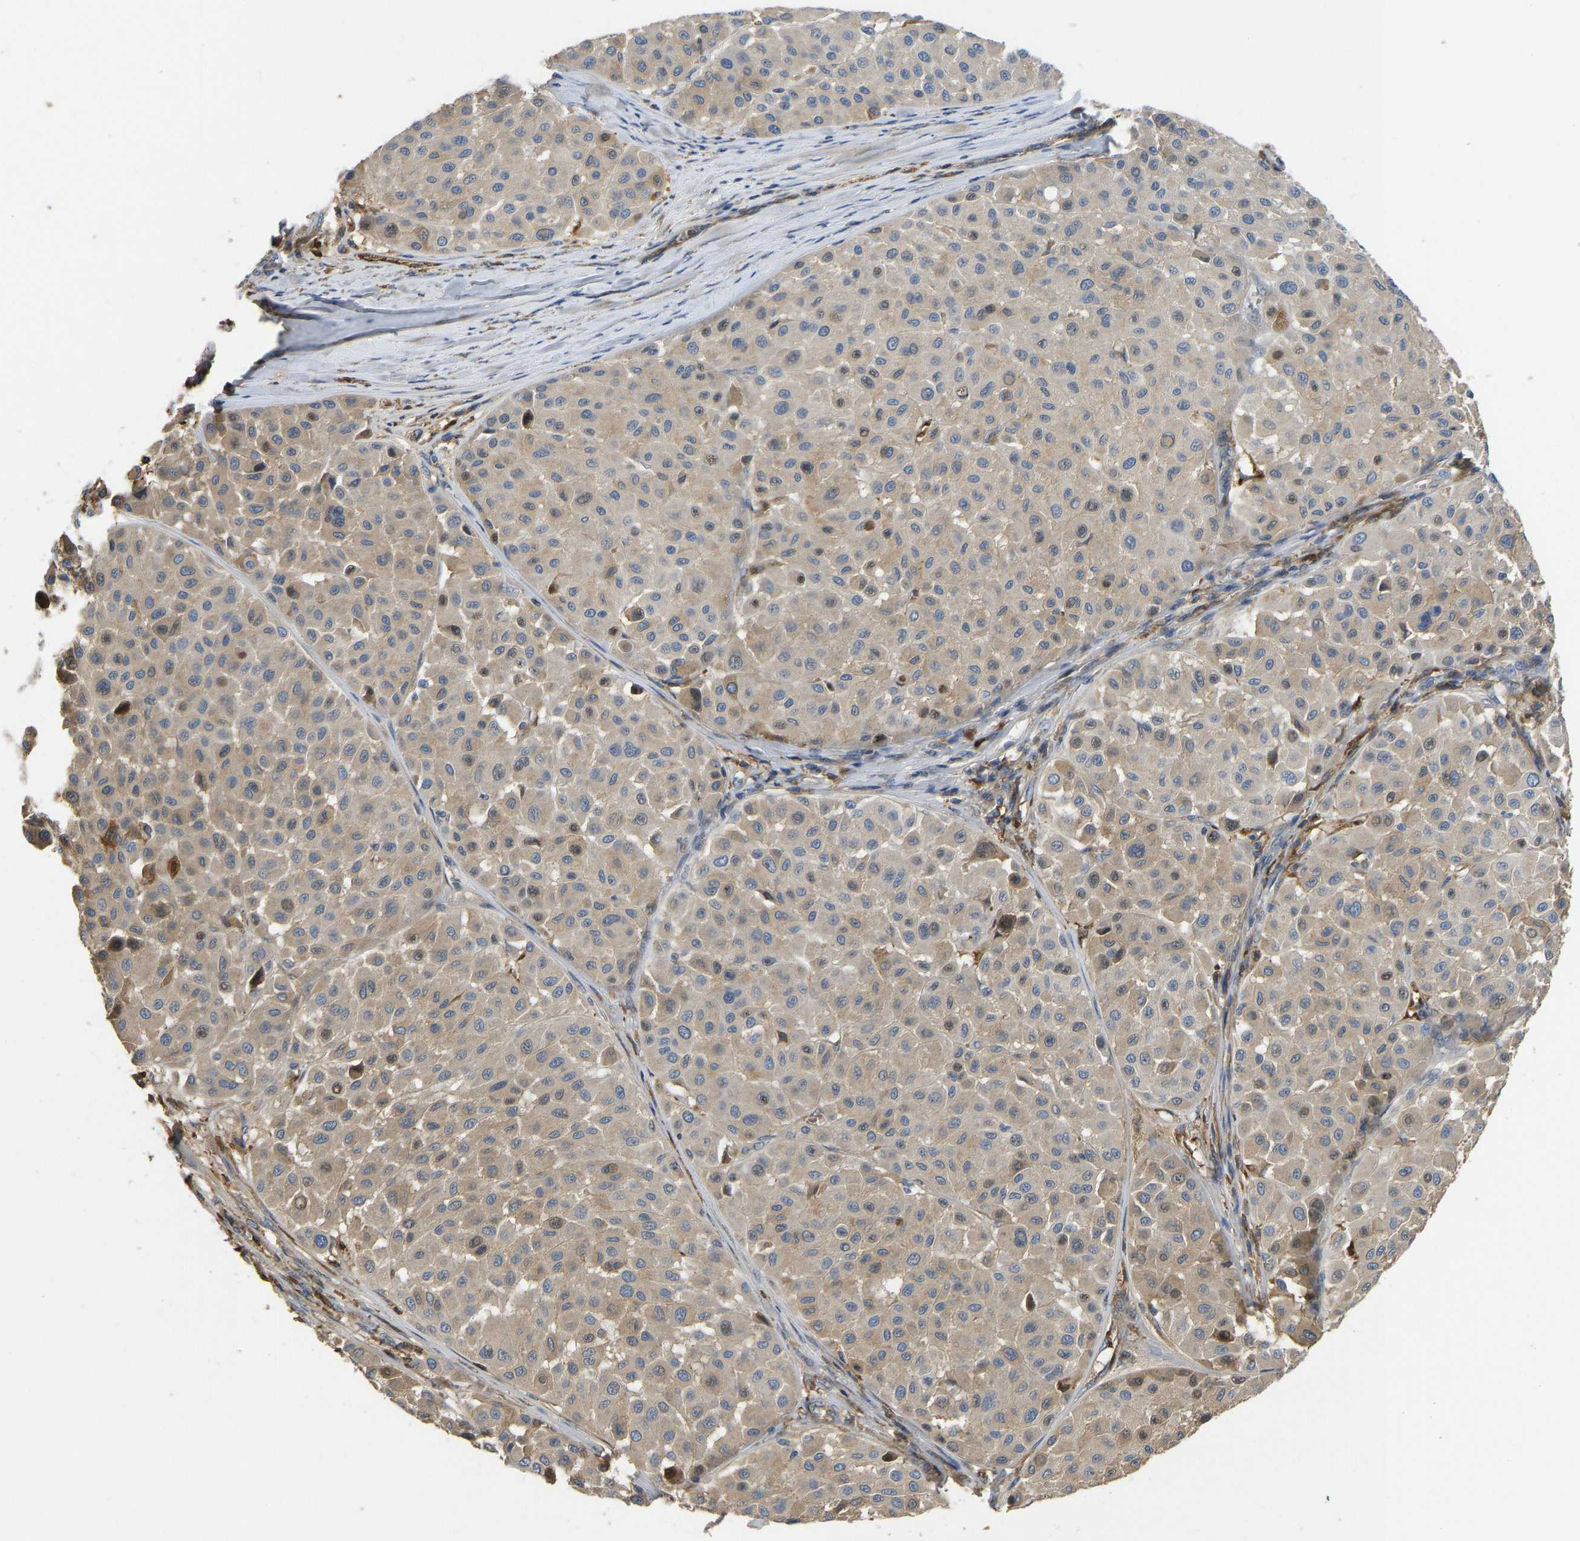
{"staining": {"intensity": "weak", "quantity": ">75%", "location": "cytoplasmic/membranous"}, "tissue": "melanoma", "cell_type": "Tumor cells", "image_type": "cancer", "snomed": [{"axis": "morphology", "description": "Malignant melanoma, Metastatic site"}, {"axis": "topography", "description": "Soft tissue"}], "caption": "An immunohistochemistry histopathology image of neoplastic tissue is shown. Protein staining in brown shows weak cytoplasmic/membranous positivity in melanoma within tumor cells.", "gene": "VCPKMT", "patient": {"sex": "male", "age": 41}}